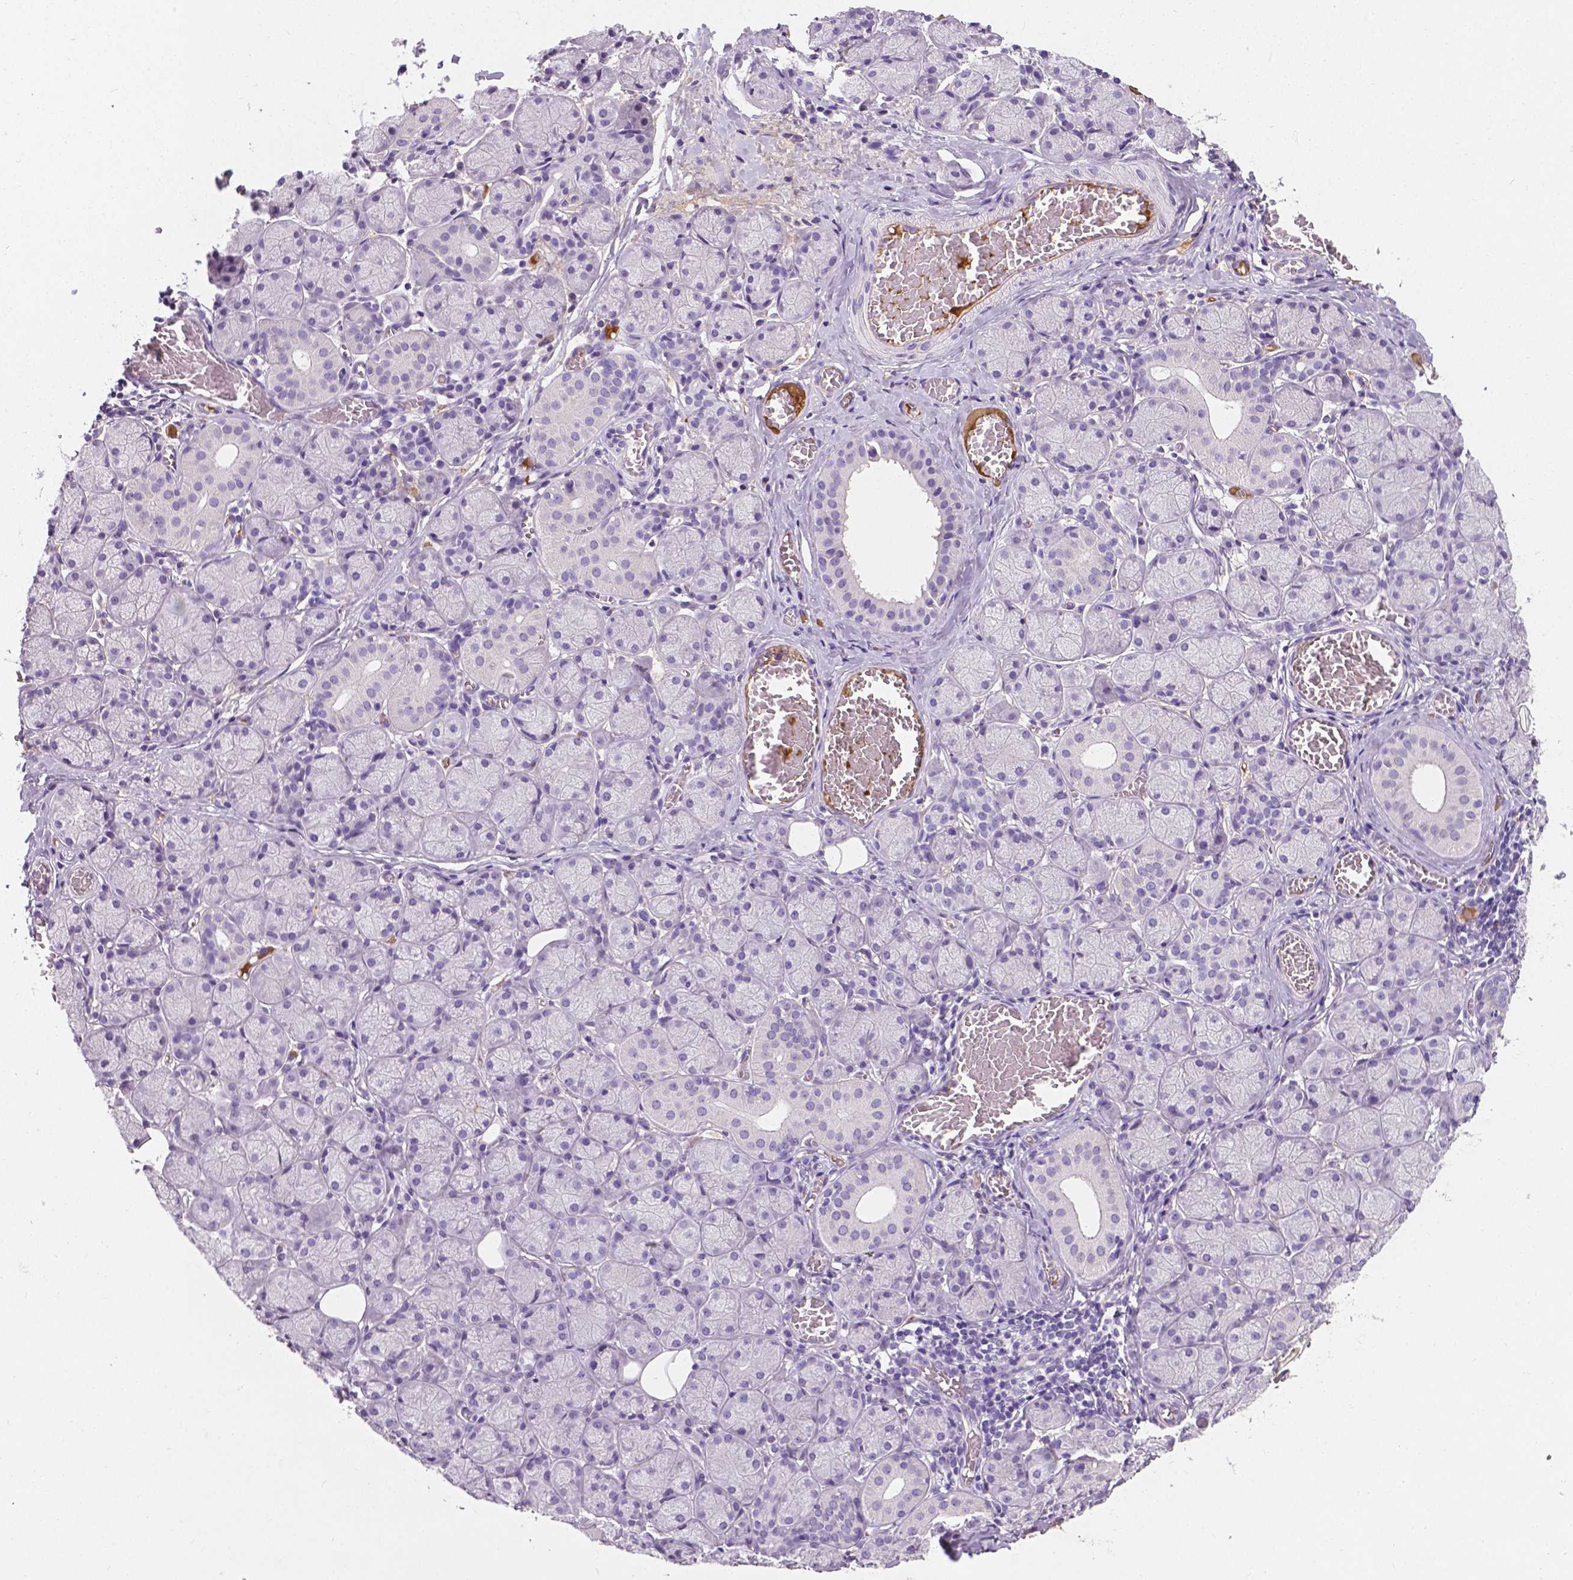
{"staining": {"intensity": "negative", "quantity": "none", "location": "none"}, "tissue": "salivary gland", "cell_type": "Glandular cells", "image_type": "normal", "snomed": [{"axis": "morphology", "description": "Normal tissue, NOS"}, {"axis": "topography", "description": "Salivary gland"}, {"axis": "topography", "description": "Peripheral nerve tissue"}], "caption": "Glandular cells show no significant protein expression in unremarkable salivary gland. Brightfield microscopy of immunohistochemistry (IHC) stained with DAB (brown) and hematoxylin (blue), captured at high magnification.", "gene": "APOE", "patient": {"sex": "female", "age": 24}}